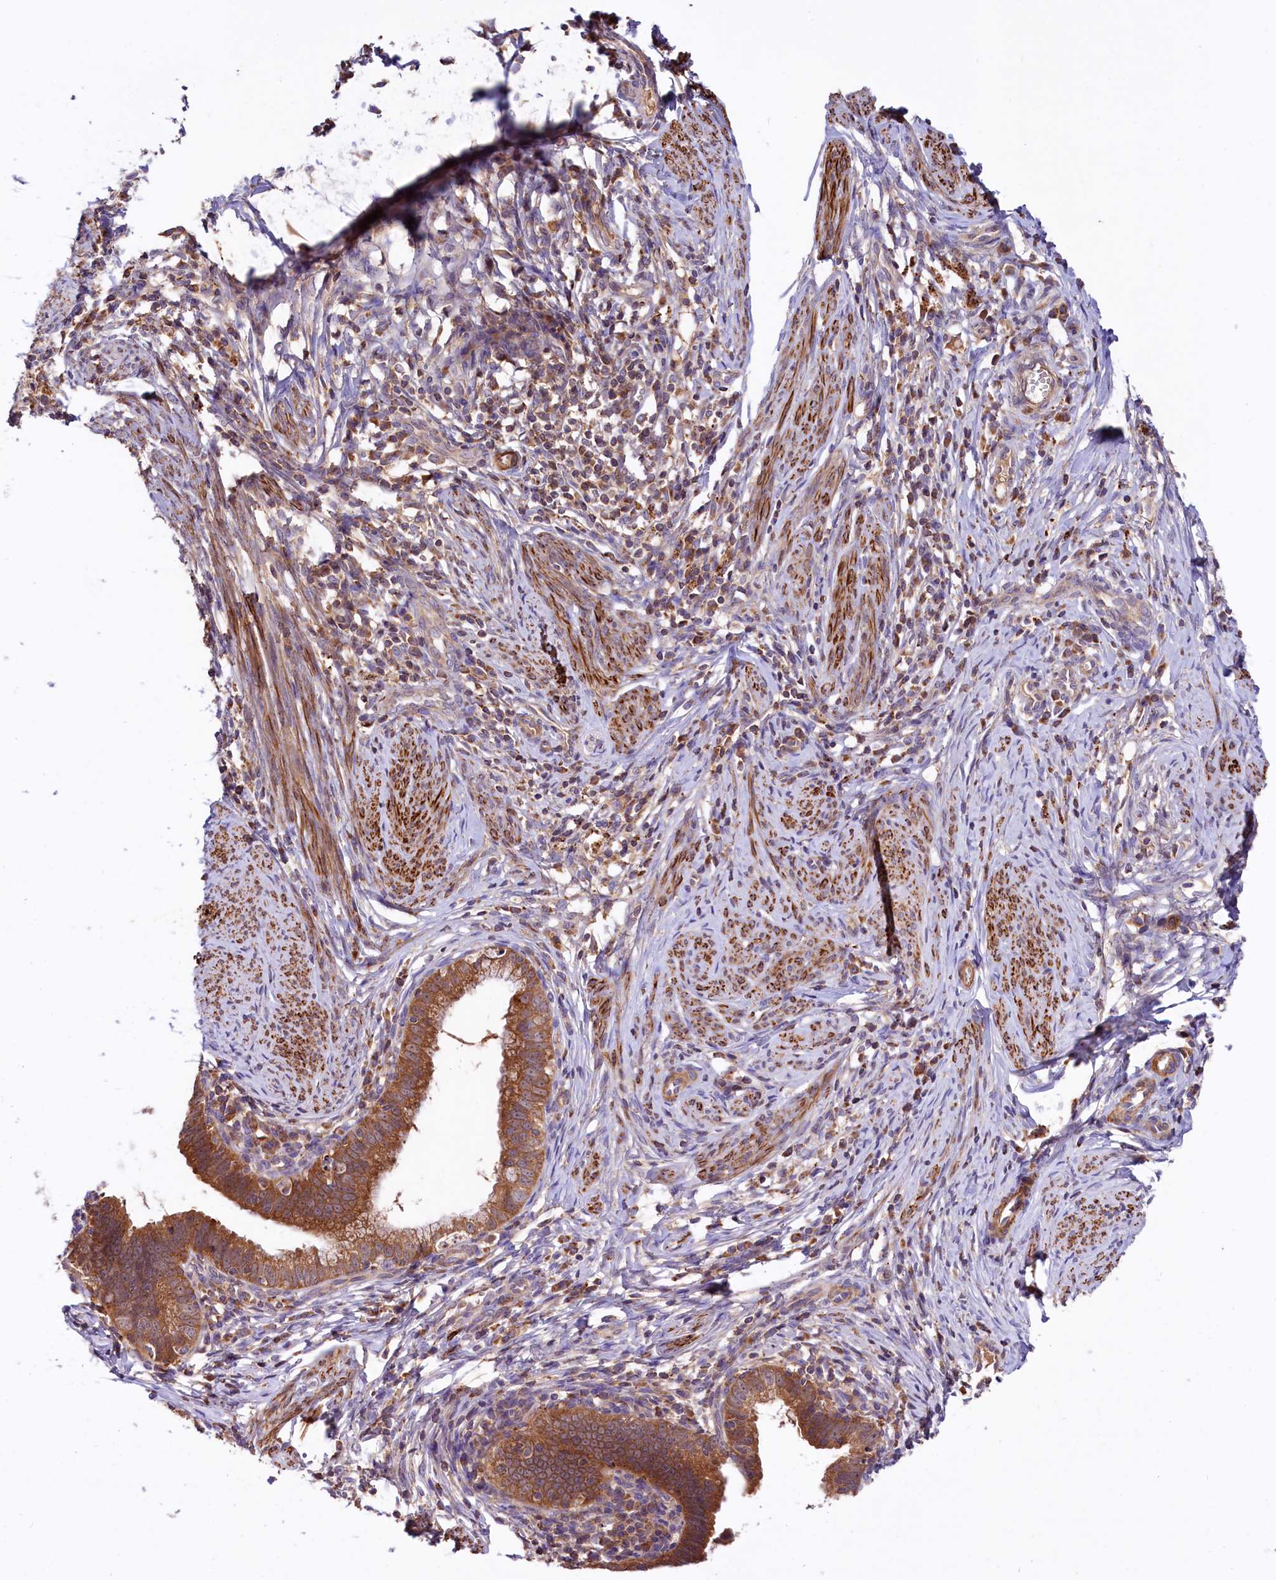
{"staining": {"intensity": "strong", "quantity": ">75%", "location": "cytoplasmic/membranous"}, "tissue": "cervical cancer", "cell_type": "Tumor cells", "image_type": "cancer", "snomed": [{"axis": "morphology", "description": "Adenocarcinoma, NOS"}, {"axis": "topography", "description": "Cervix"}], "caption": "Protein staining of cervical cancer (adenocarcinoma) tissue reveals strong cytoplasmic/membranous positivity in about >75% of tumor cells. (Stains: DAB (3,3'-diaminobenzidine) in brown, nuclei in blue, Microscopy: brightfield microscopy at high magnification).", "gene": "CIAO3", "patient": {"sex": "female", "age": 36}}